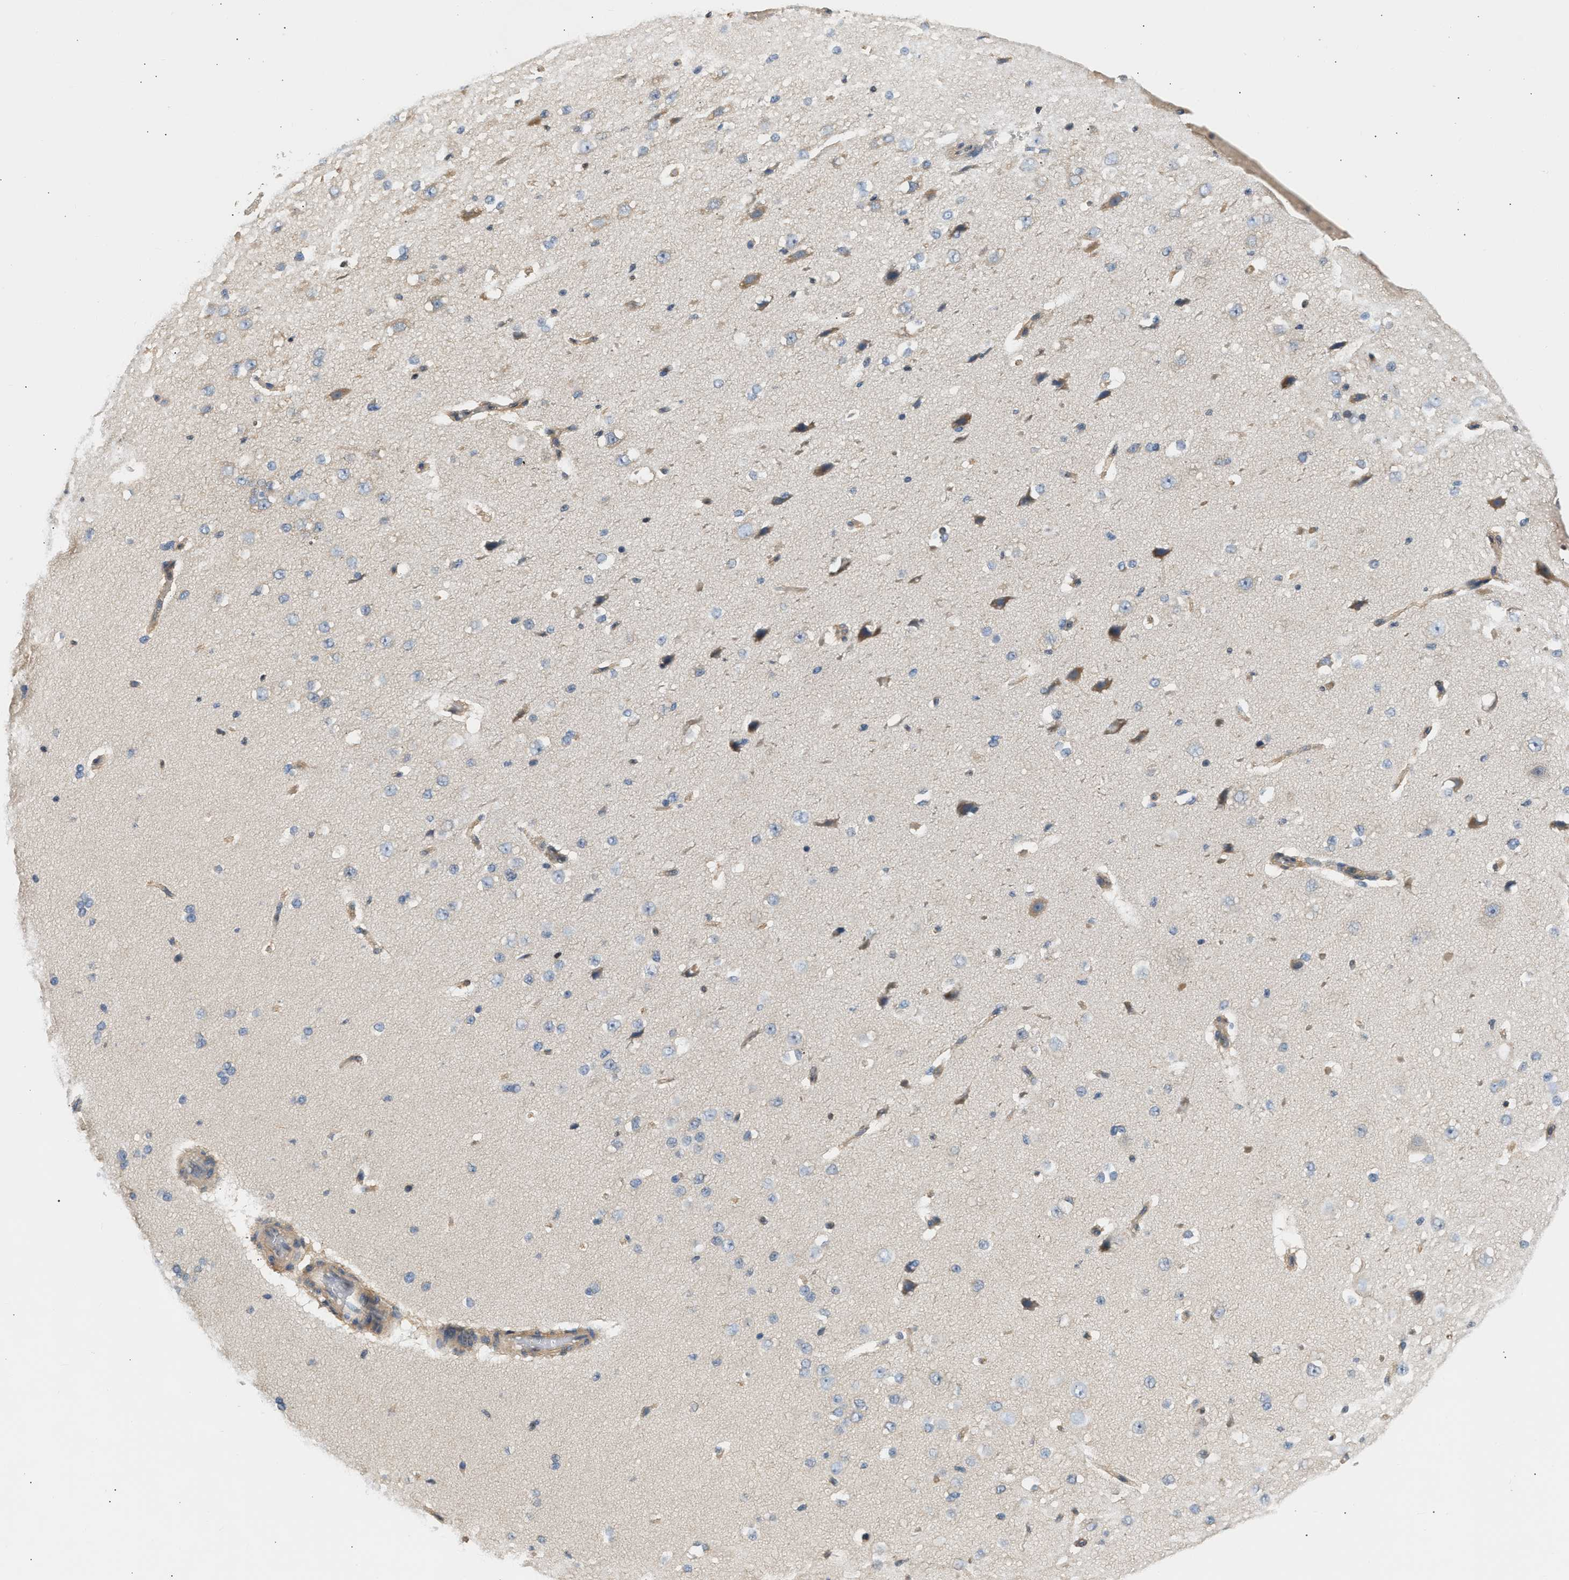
{"staining": {"intensity": "weak", "quantity": ">75%", "location": "cytoplasmic/membranous"}, "tissue": "cerebral cortex", "cell_type": "Endothelial cells", "image_type": "normal", "snomed": [{"axis": "morphology", "description": "Normal tissue, NOS"}, {"axis": "morphology", "description": "Developmental malformation"}, {"axis": "topography", "description": "Cerebral cortex"}], "caption": "A photomicrograph of human cerebral cortex stained for a protein displays weak cytoplasmic/membranous brown staining in endothelial cells. (DAB = brown stain, brightfield microscopy at high magnification).", "gene": "WDR31", "patient": {"sex": "female", "age": 30}}